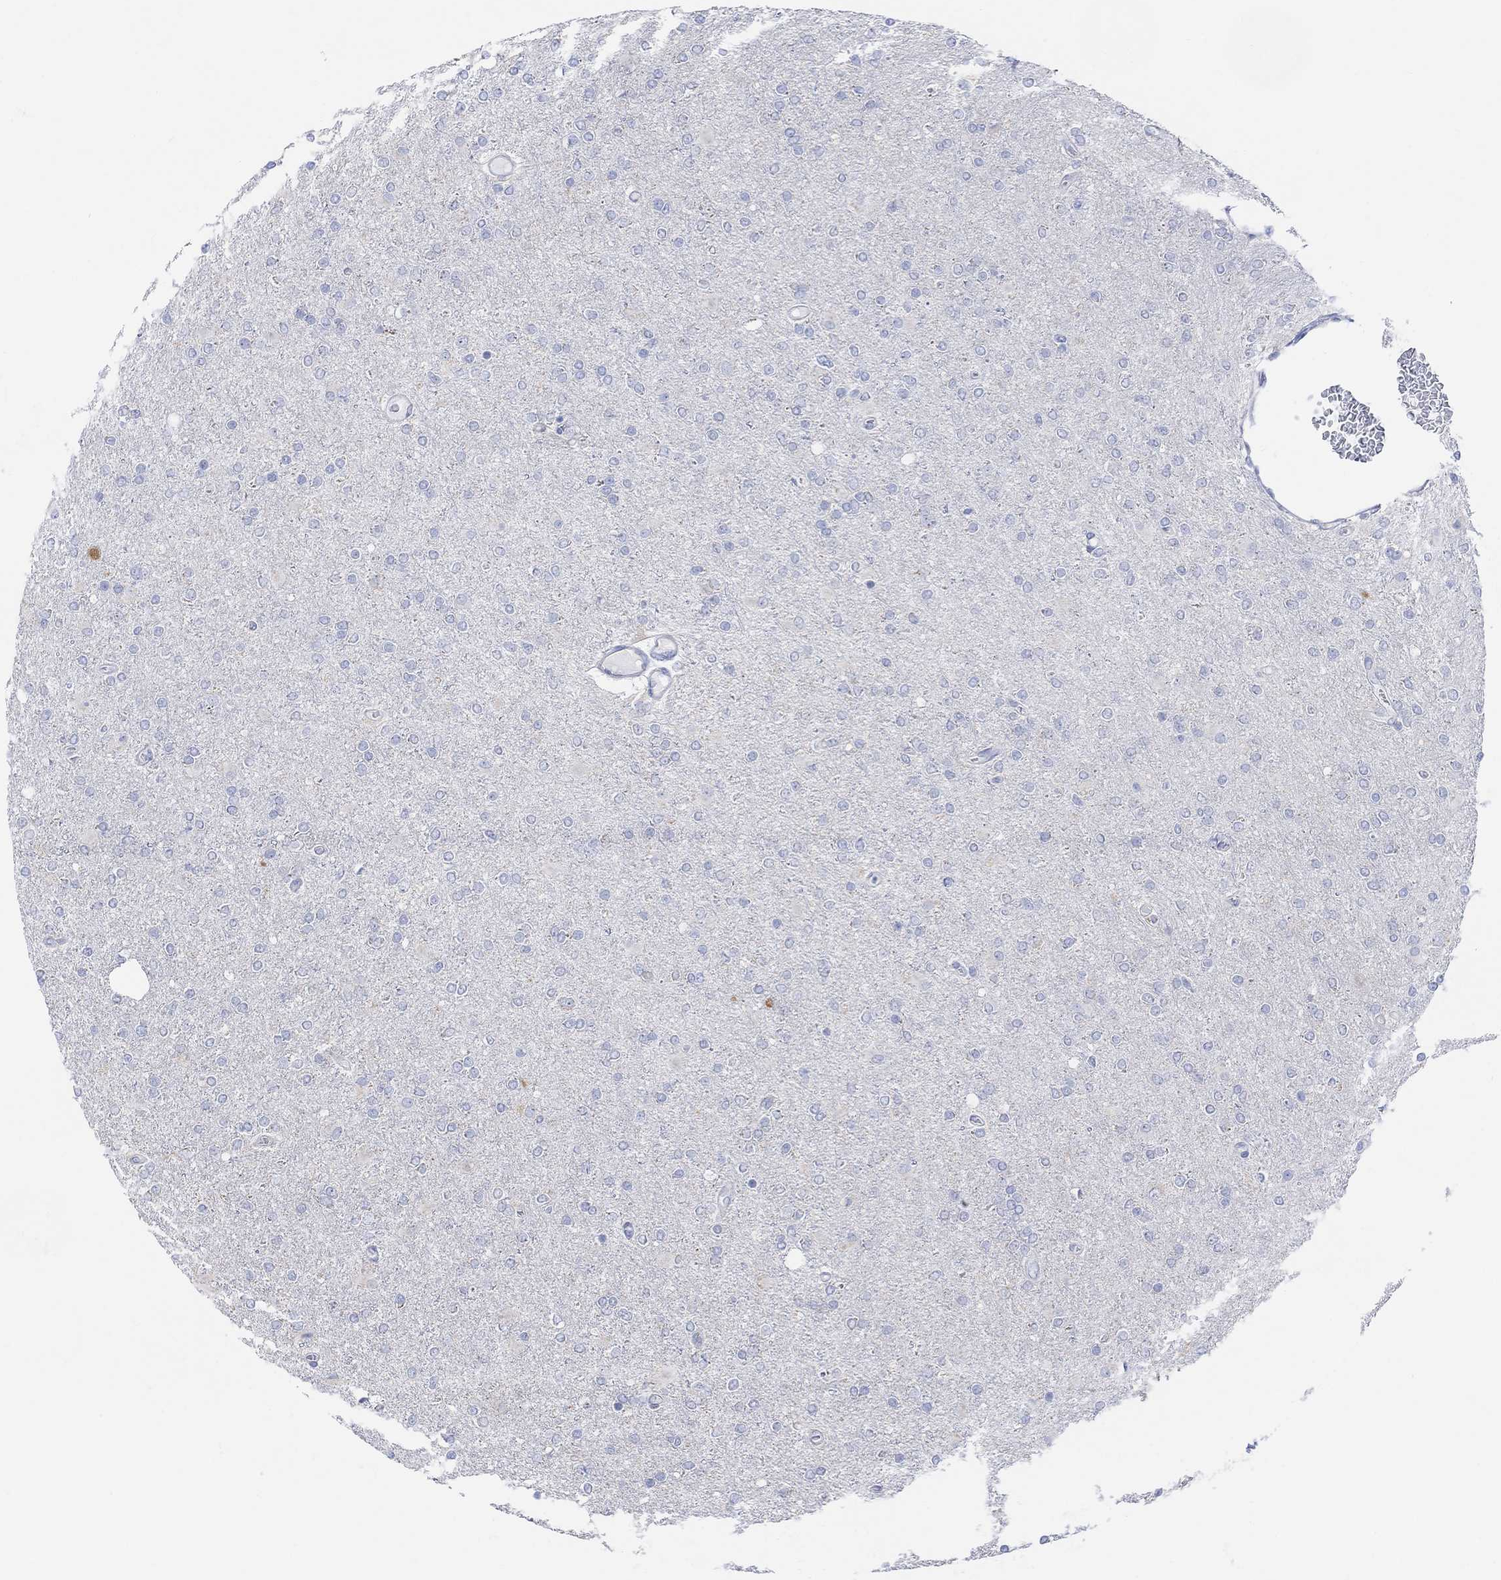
{"staining": {"intensity": "negative", "quantity": "none", "location": "none"}, "tissue": "glioma", "cell_type": "Tumor cells", "image_type": "cancer", "snomed": [{"axis": "morphology", "description": "Glioma, malignant, High grade"}, {"axis": "topography", "description": "Cerebral cortex"}], "caption": "The IHC histopathology image has no significant expression in tumor cells of malignant glioma (high-grade) tissue.", "gene": "SYT12", "patient": {"sex": "male", "age": 70}}